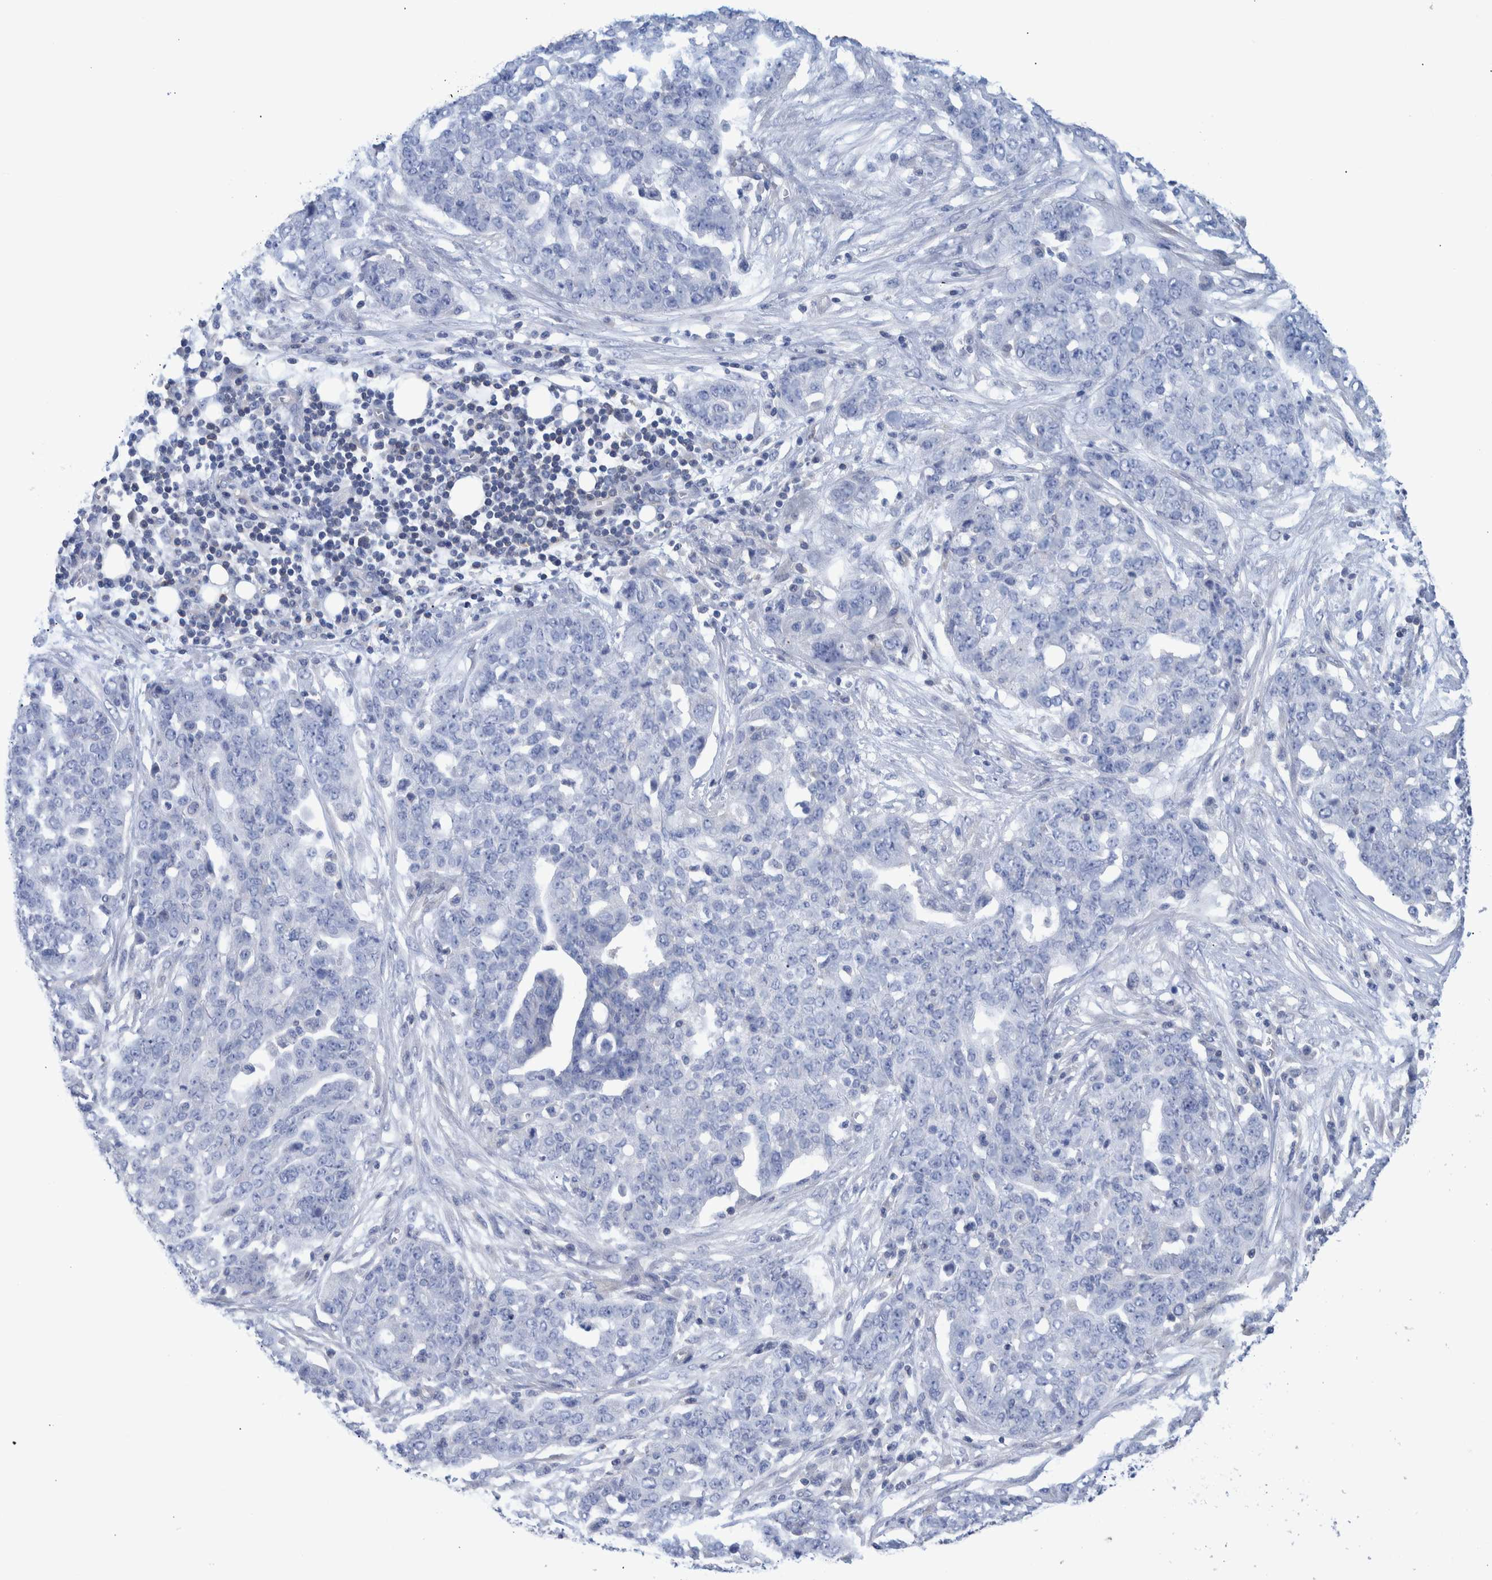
{"staining": {"intensity": "negative", "quantity": "none", "location": "none"}, "tissue": "ovarian cancer", "cell_type": "Tumor cells", "image_type": "cancer", "snomed": [{"axis": "morphology", "description": "Cystadenocarcinoma, serous, NOS"}, {"axis": "topography", "description": "Soft tissue"}, {"axis": "topography", "description": "Ovary"}], "caption": "High magnification brightfield microscopy of ovarian serous cystadenocarcinoma stained with DAB (3,3'-diaminobenzidine) (brown) and counterstained with hematoxylin (blue): tumor cells show no significant positivity. (Stains: DAB (3,3'-diaminobenzidine) immunohistochemistry (IHC) with hematoxylin counter stain, Microscopy: brightfield microscopy at high magnification).", "gene": "PPP3CC", "patient": {"sex": "female", "age": 57}}